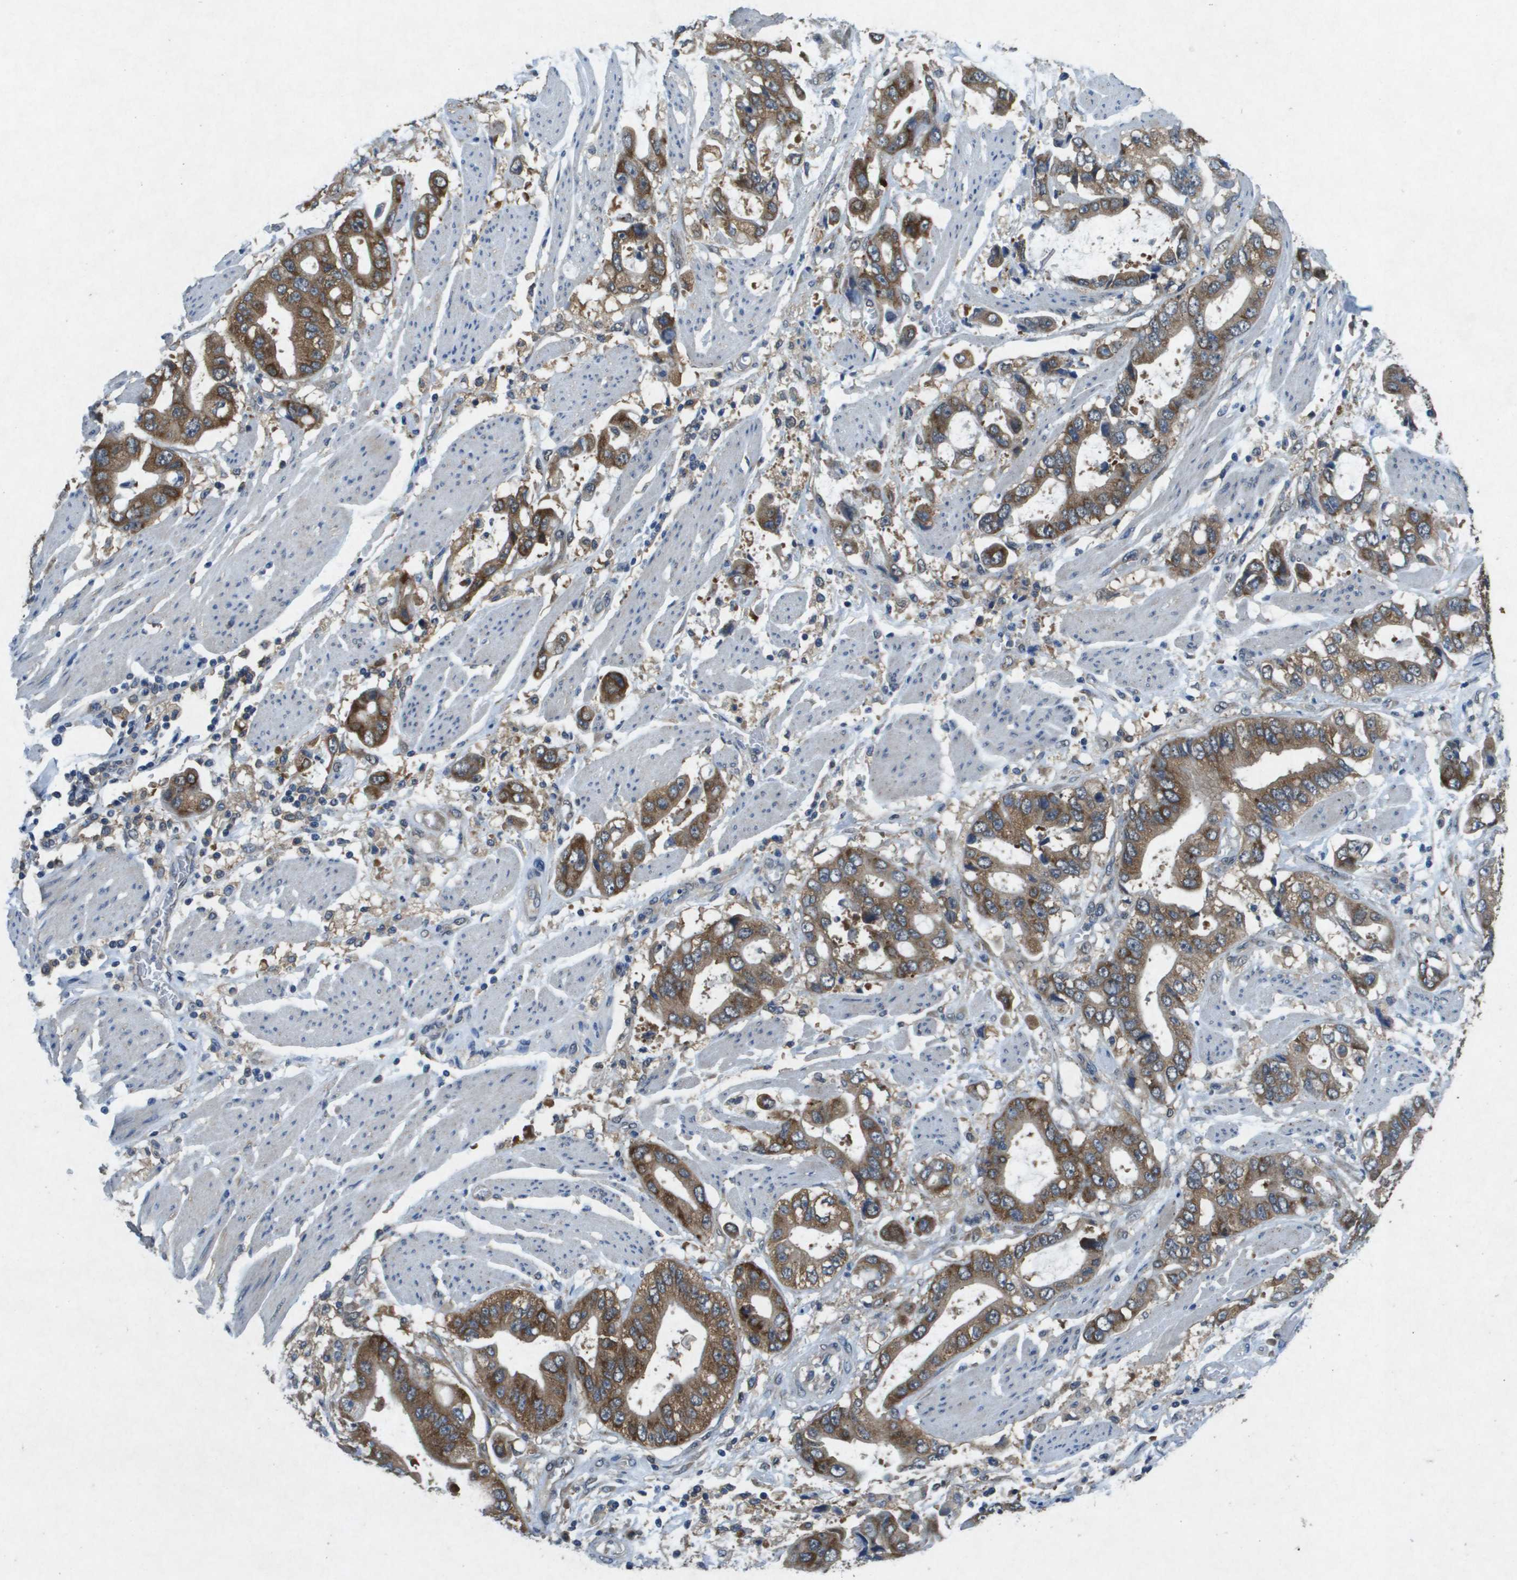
{"staining": {"intensity": "moderate", "quantity": ">75%", "location": "cytoplasmic/membranous"}, "tissue": "stomach cancer", "cell_type": "Tumor cells", "image_type": "cancer", "snomed": [{"axis": "morphology", "description": "Normal tissue, NOS"}, {"axis": "morphology", "description": "Adenocarcinoma, NOS"}, {"axis": "topography", "description": "Stomach"}], "caption": "An immunohistochemistry image of neoplastic tissue is shown. Protein staining in brown highlights moderate cytoplasmic/membranous positivity in stomach adenocarcinoma within tumor cells.", "gene": "PTPRT", "patient": {"sex": "male", "age": 62}}